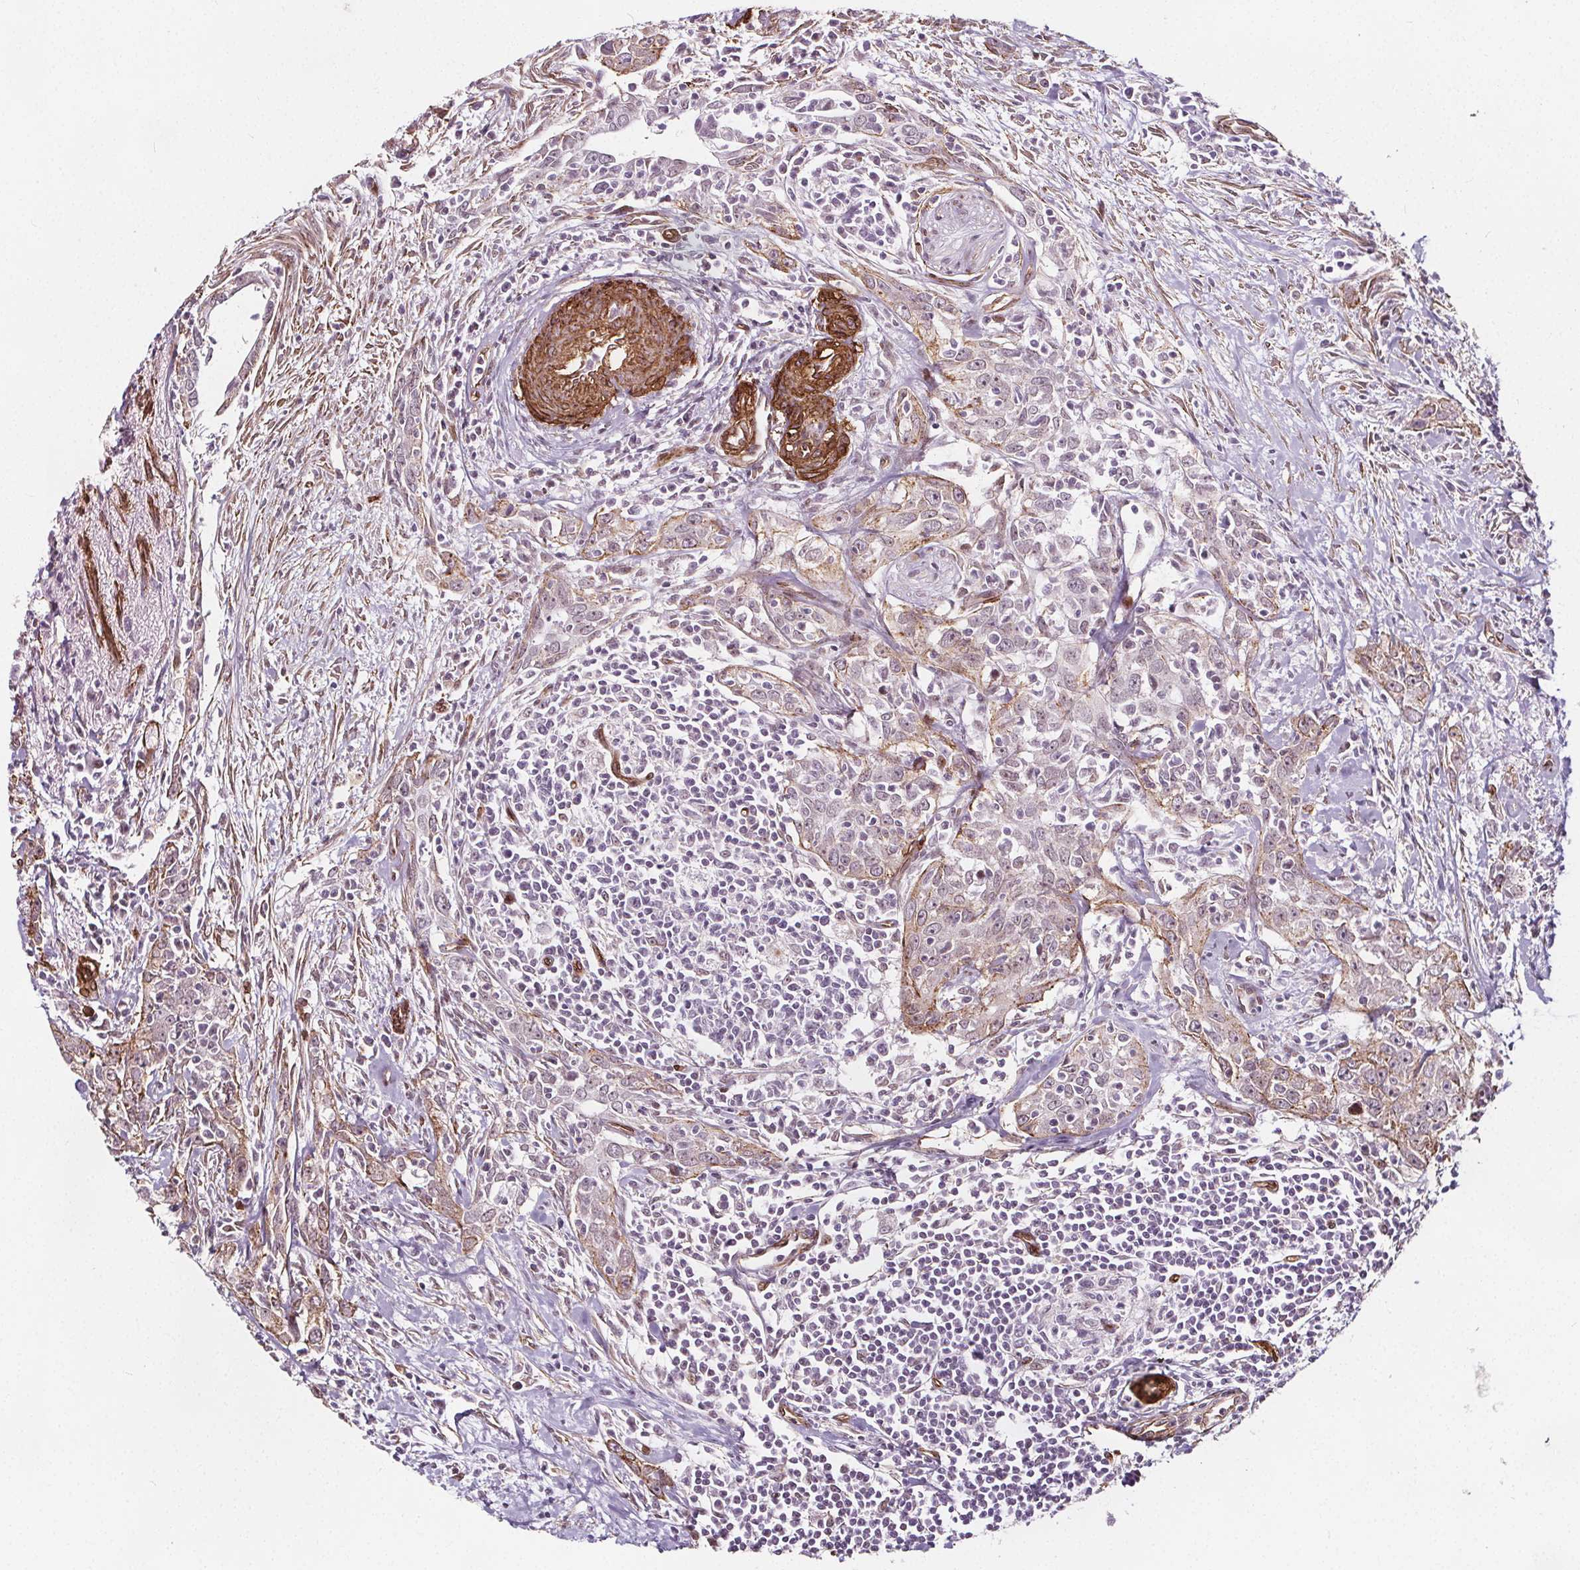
{"staining": {"intensity": "weak", "quantity": "25%-75%", "location": "nuclear"}, "tissue": "urothelial cancer", "cell_type": "Tumor cells", "image_type": "cancer", "snomed": [{"axis": "morphology", "description": "Urothelial carcinoma, High grade"}, {"axis": "topography", "description": "Urinary bladder"}], "caption": "Tumor cells exhibit weak nuclear staining in about 25%-75% of cells in urothelial carcinoma (high-grade).", "gene": "HAS1", "patient": {"sex": "male", "age": 83}}